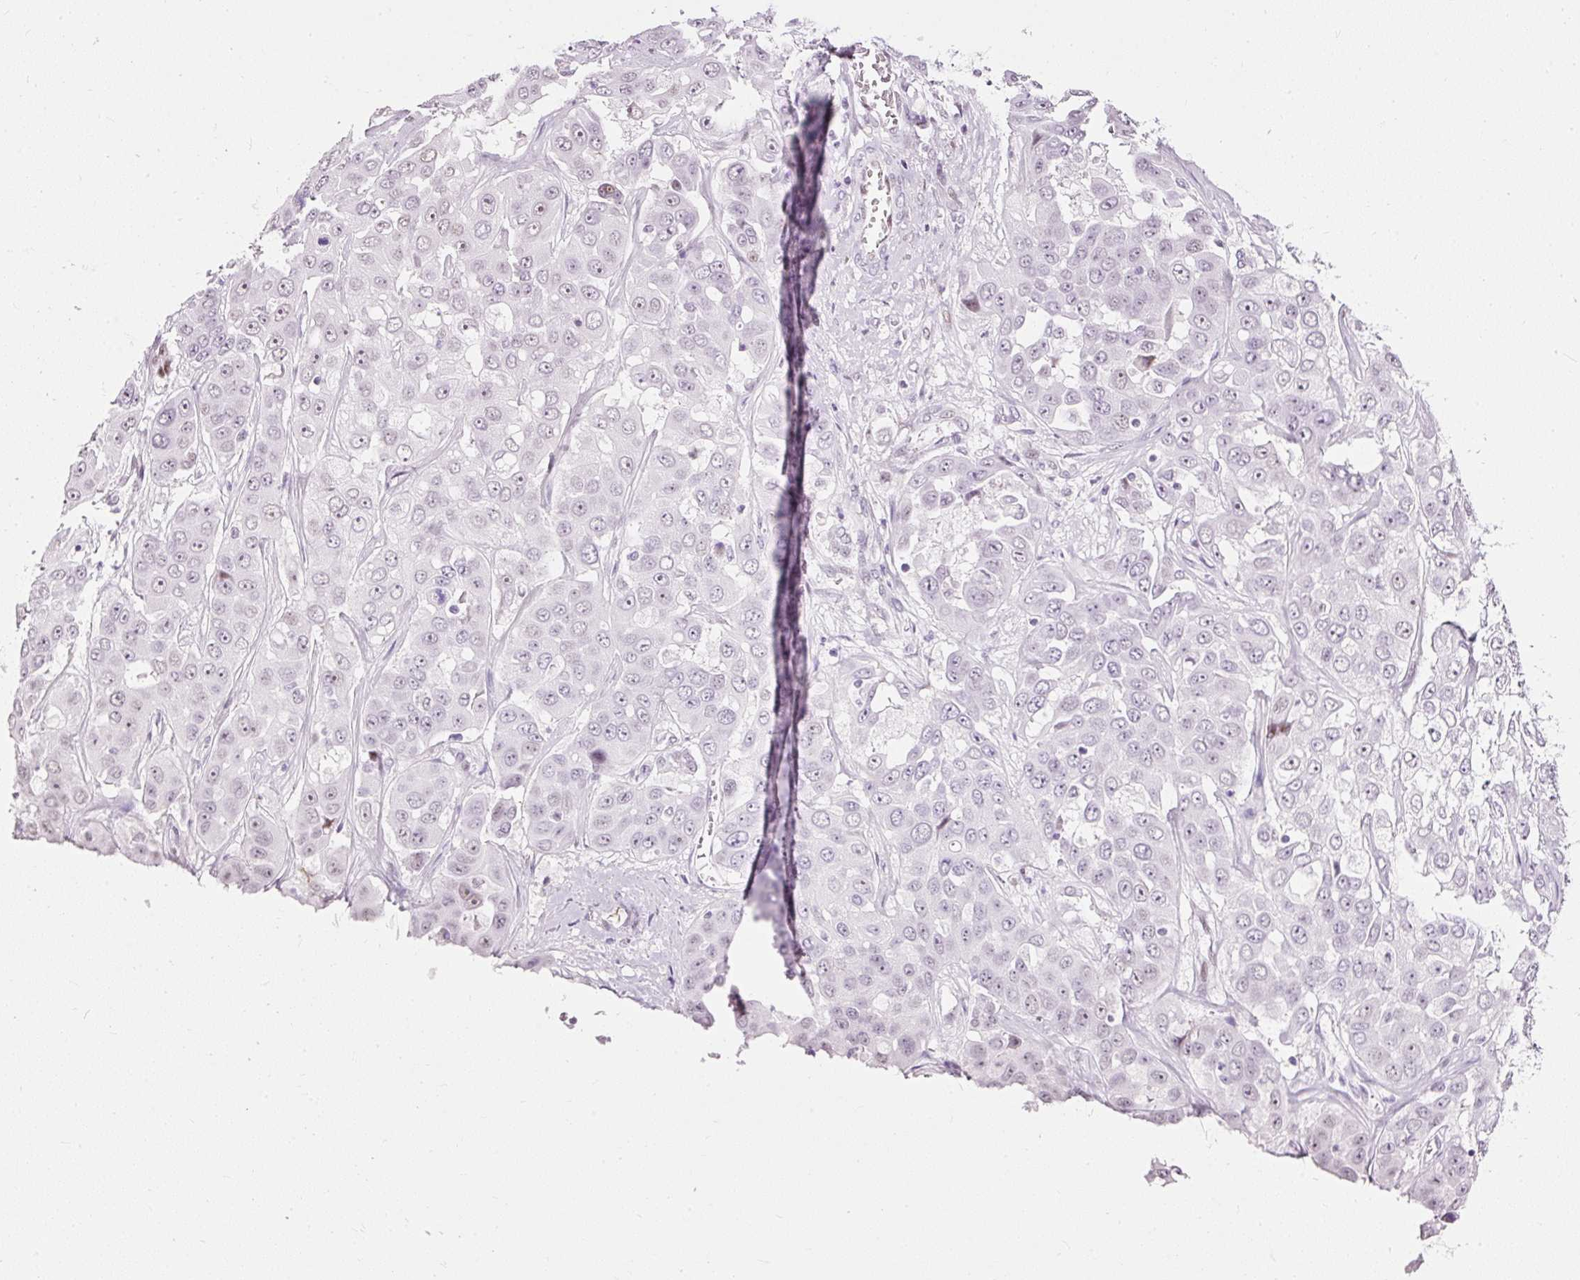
{"staining": {"intensity": "negative", "quantity": "none", "location": "none"}, "tissue": "liver cancer", "cell_type": "Tumor cells", "image_type": "cancer", "snomed": [{"axis": "morphology", "description": "Cholangiocarcinoma"}, {"axis": "topography", "description": "Liver"}], "caption": "Protein analysis of liver cancer exhibits no significant positivity in tumor cells. The staining is performed using DAB brown chromogen with nuclei counter-stained in using hematoxylin.", "gene": "PDE6B", "patient": {"sex": "female", "age": 52}}